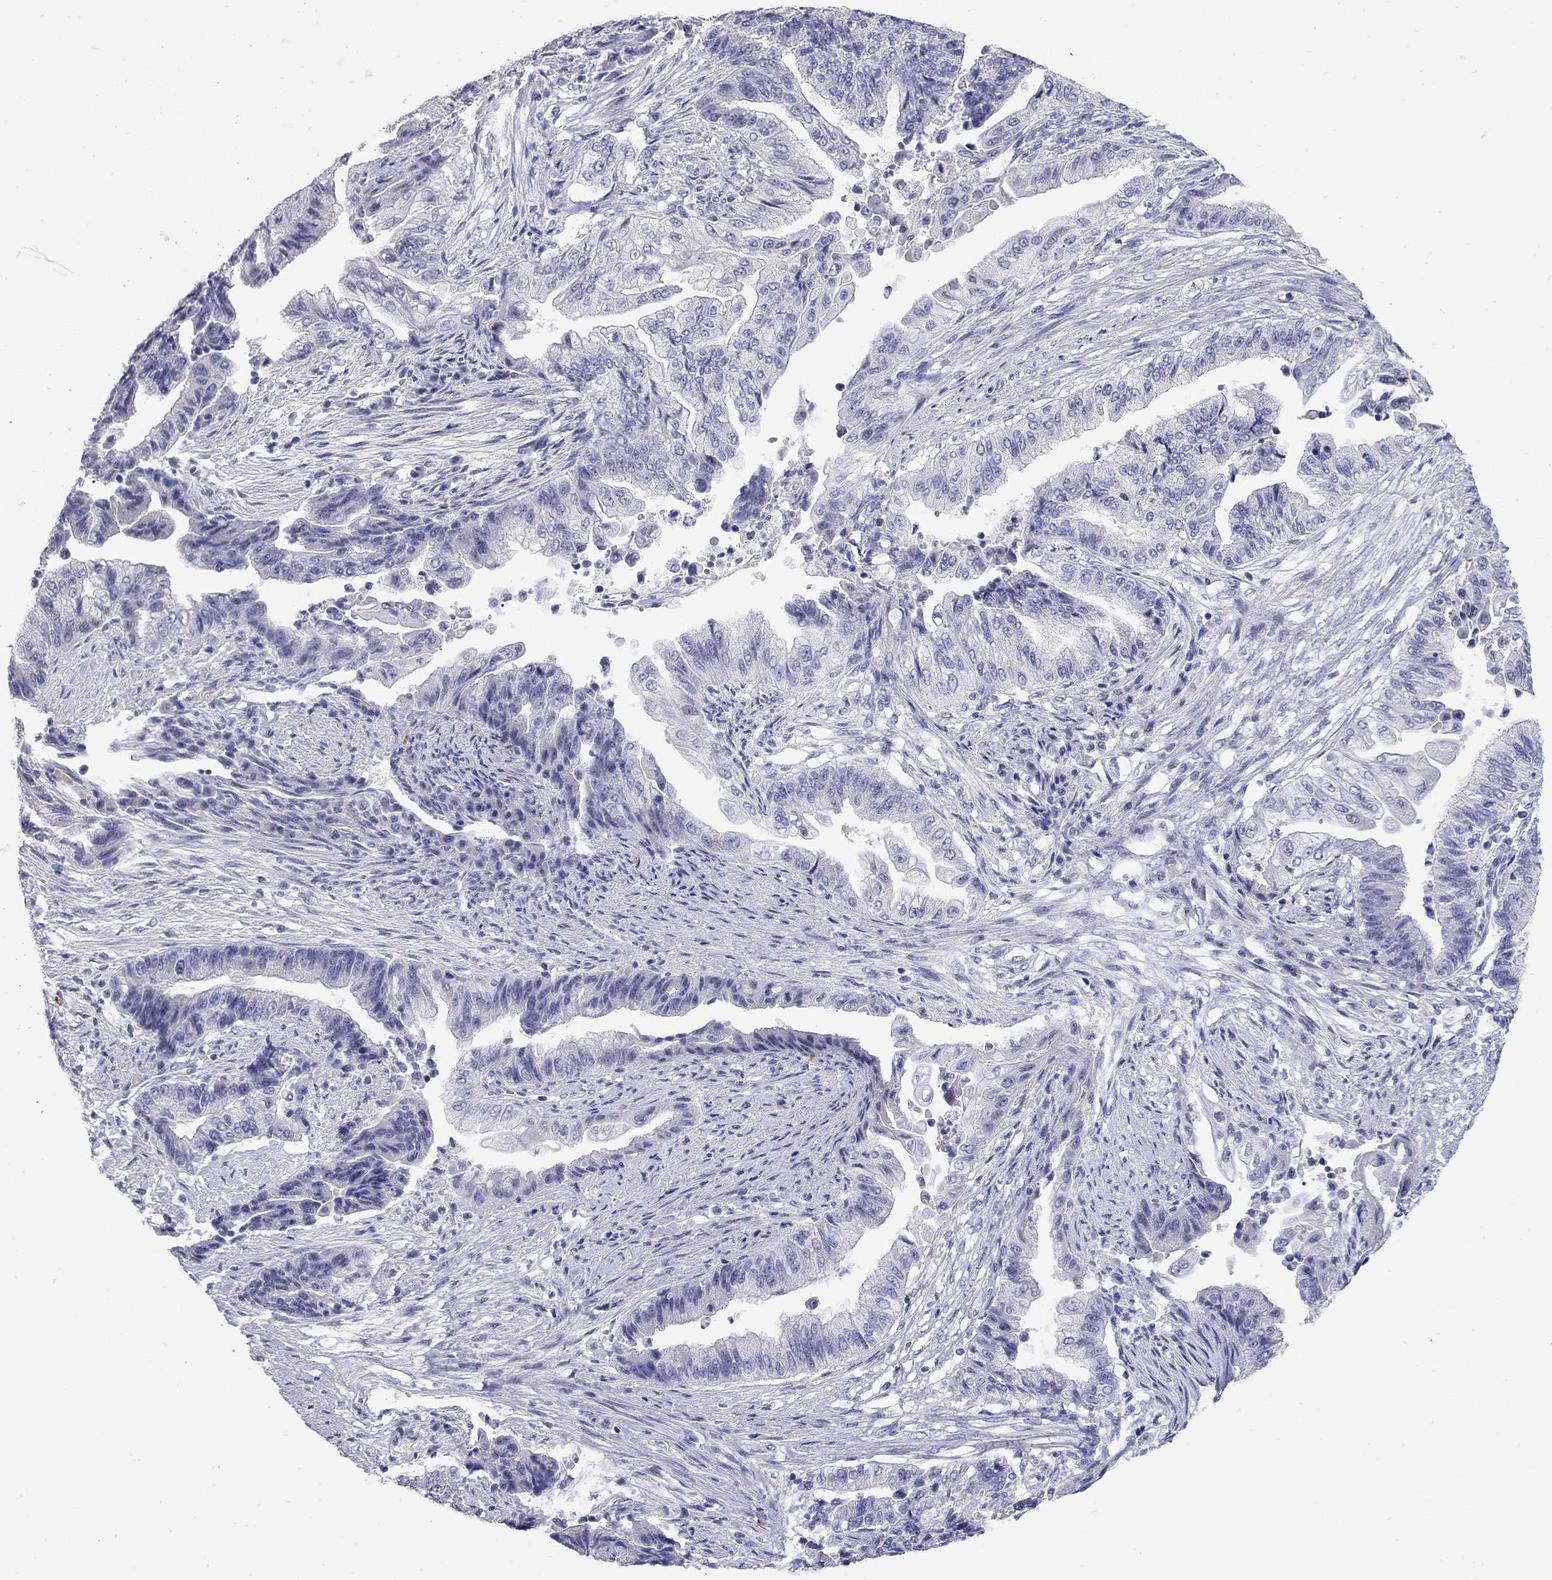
{"staining": {"intensity": "negative", "quantity": "none", "location": "none"}, "tissue": "endometrial cancer", "cell_type": "Tumor cells", "image_type": "cancer", "snomed": [{"axis": "morphology", "description": "Adenocarcinoma, NOS"}, {"axis": "topography", "description": "Uterus"}, {"axis": "topography", "description": "Endometrium"}], "caption": "A histopathology image of endometrial cancer (adenocarcinoma) stained for a protein displays no brown staining in tumor cells. (Immunohistochemistry, brightfield microscopy, high magnification).", "gene": "C8orf88", "patient": {"sex": "female", "age": 54}}